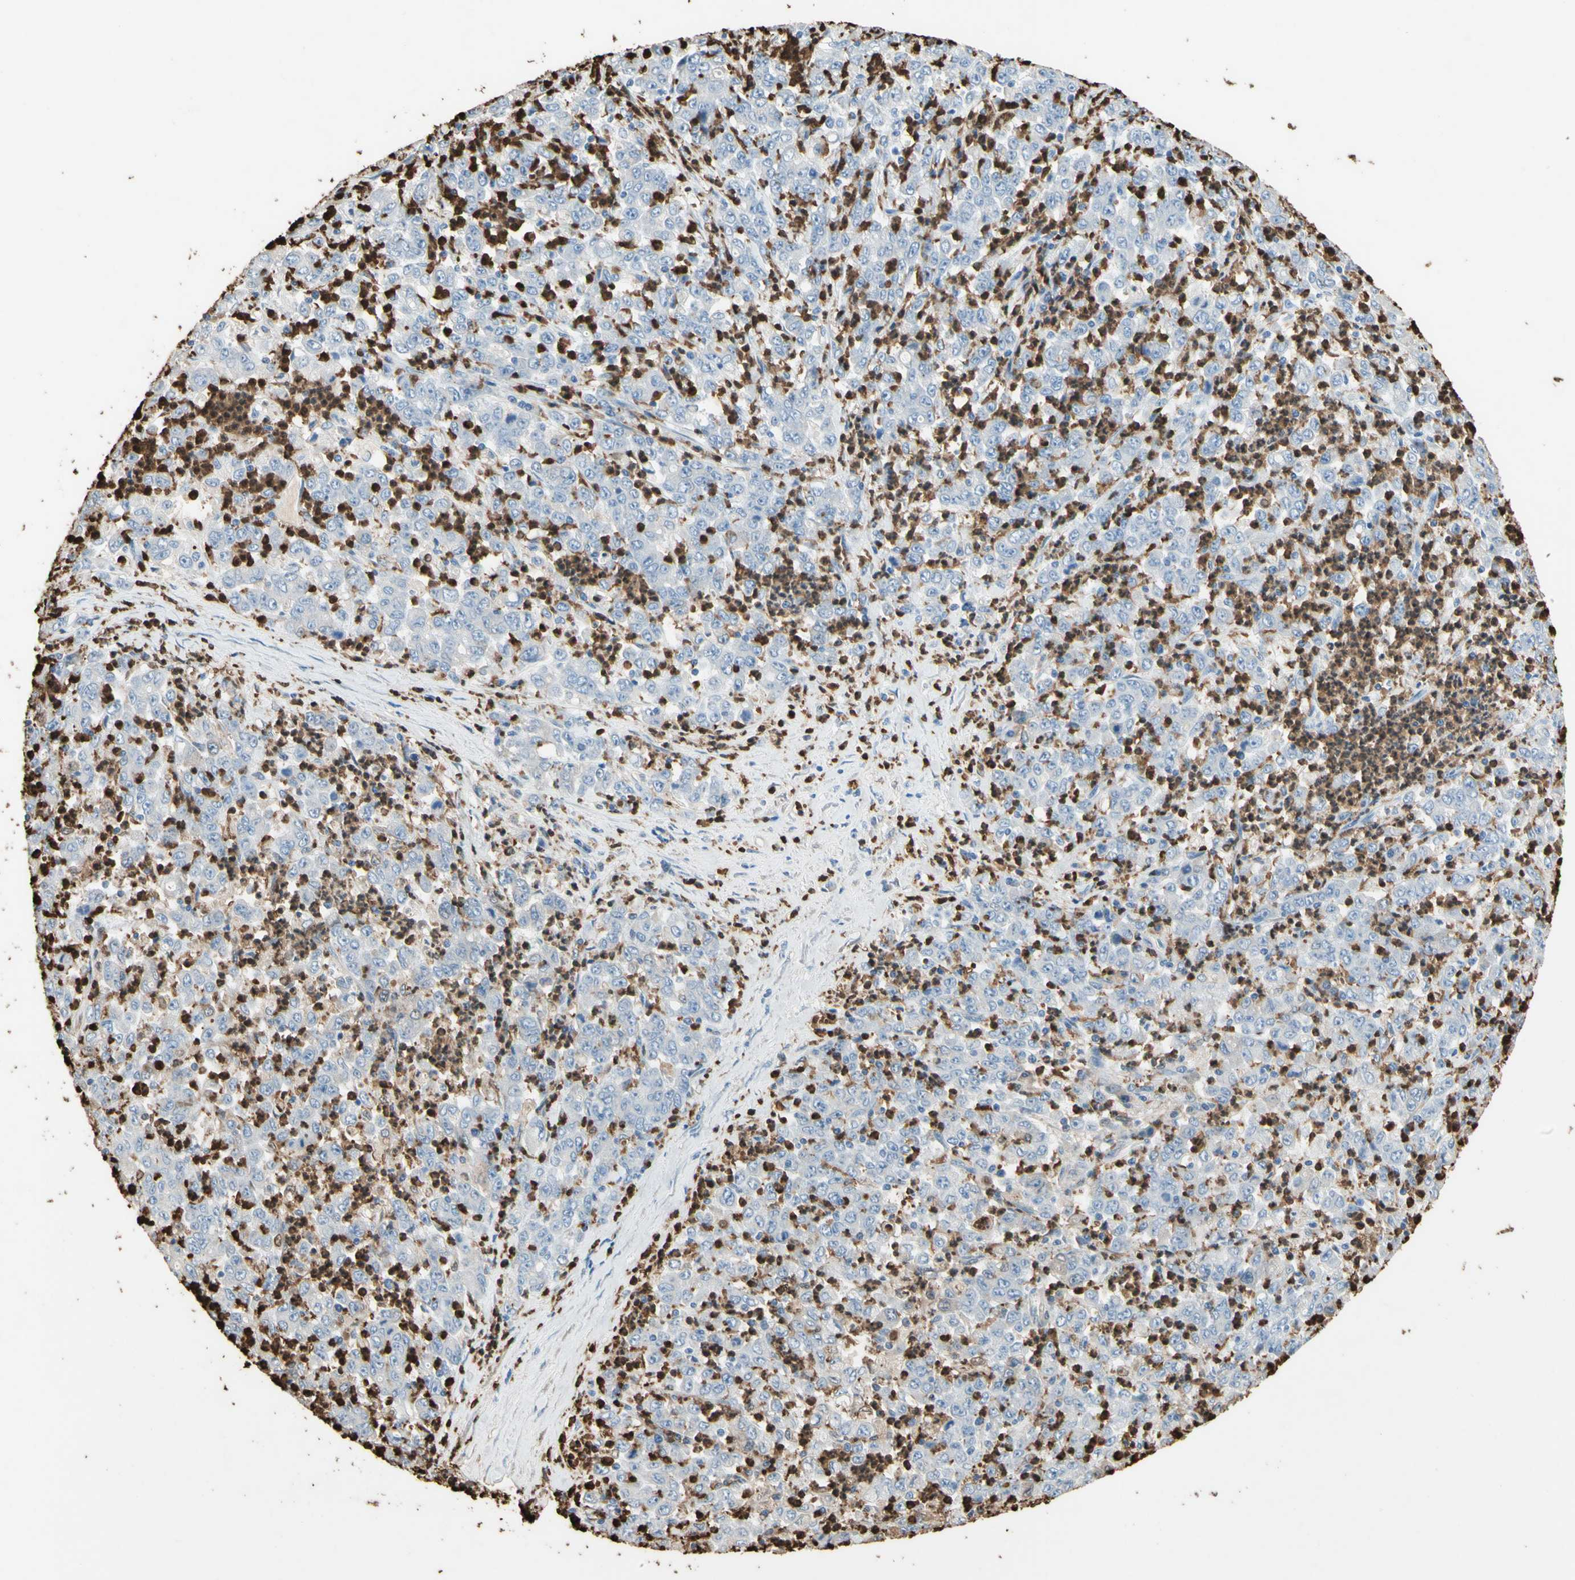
{"staining": {"intensity": "negative", "quantity": "none", "location": "none"}, "tissue": "stomach cancer", "cell_type": "Tumor cells", "image_type": "cancer", "snomed": [{"axis": "morphology", "description": "Adenocarcinoma, NOS"}, {"axis": "topography", "description": "Stomach, lower"}], "caption": "There is no significant positivity in tumor cells of adenocarcinoma (stomach).", "gene": "NFKBIZ", "patient": {"sex": "female", "age": 71}}